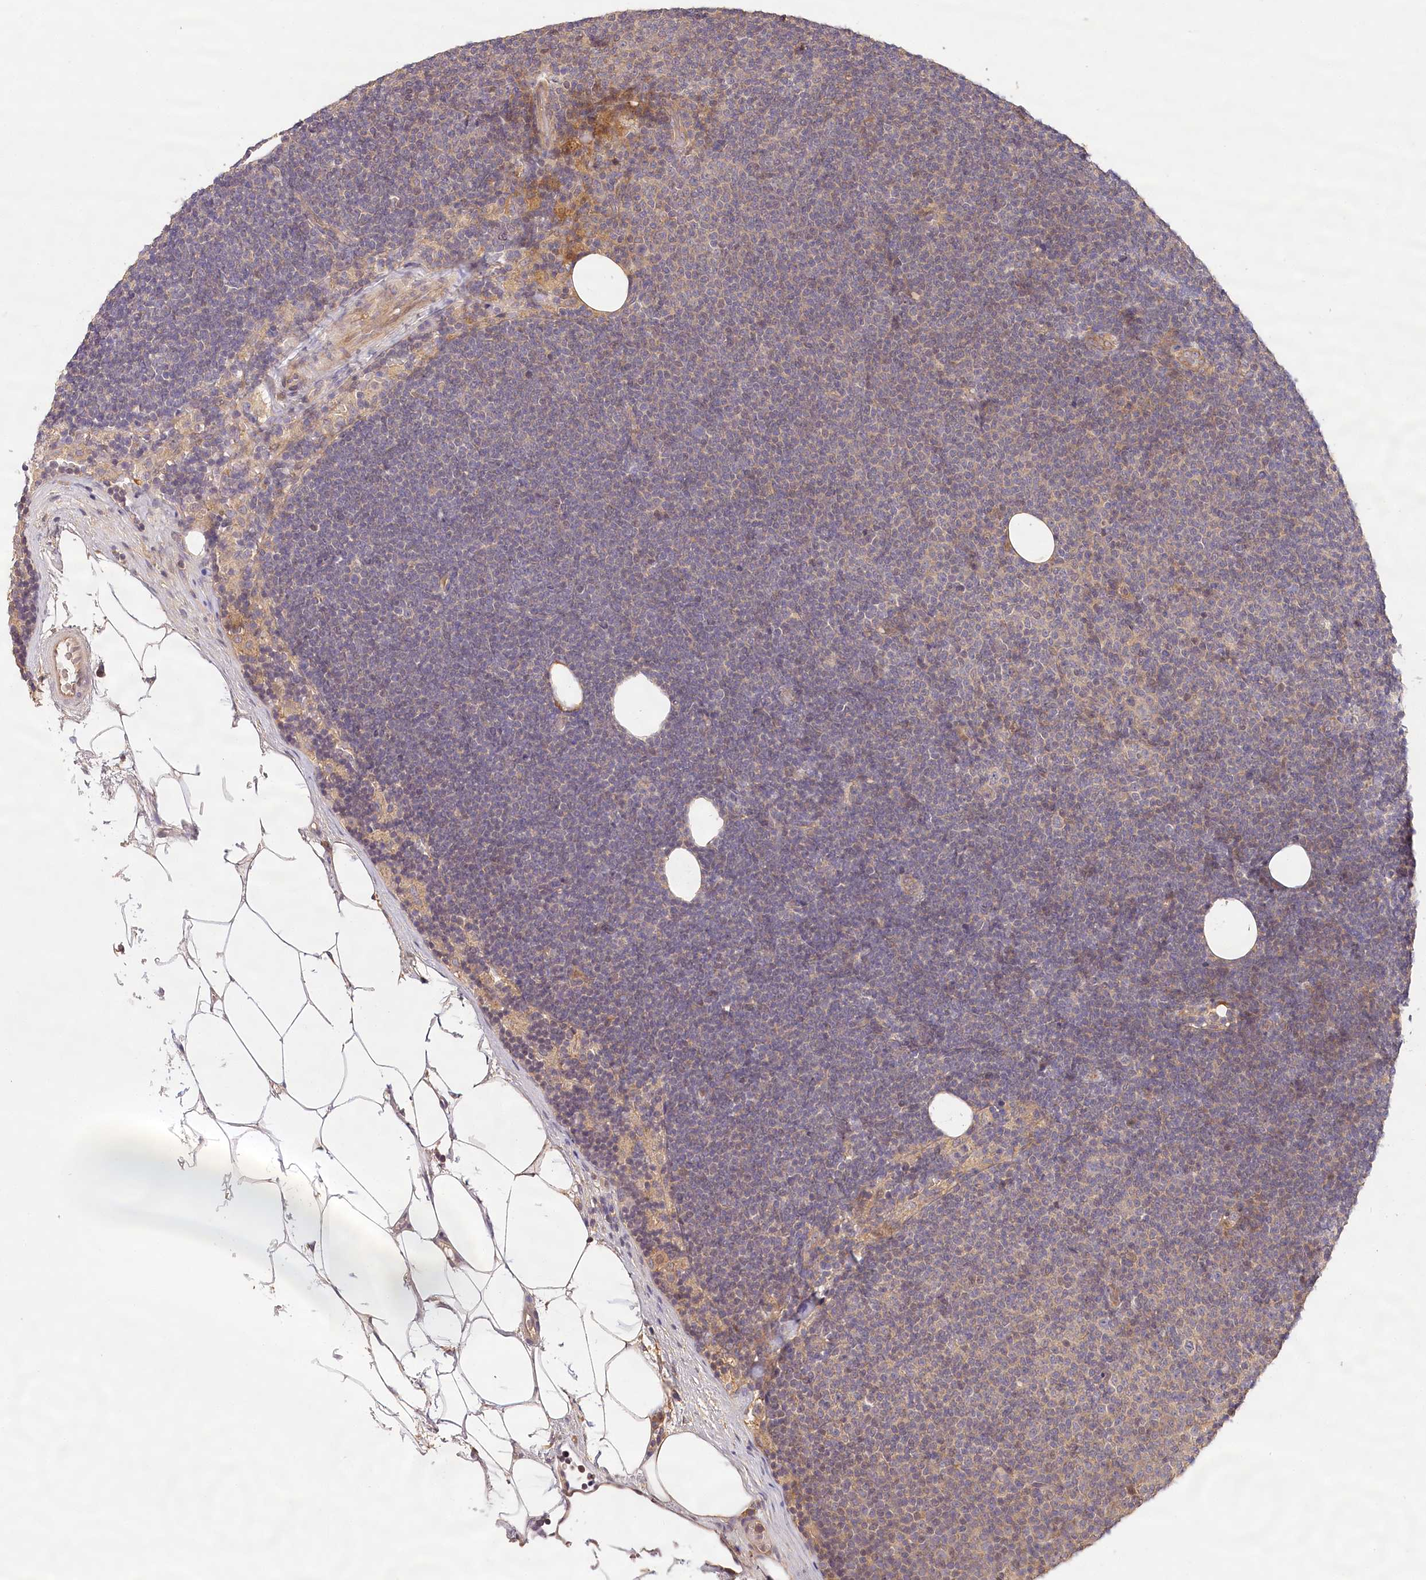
{"staining": {"intensity": "negative", "quantity": "none", "location": "none"}, "tissue": "lymphoma", "cell_type": "Tumor cells", "image_type": "cancer", "snomed": [{"axis": "morphology", "description": "Malignant lymphoma, non-Hodgkin's type, Low grade"}, {"axis": "topography", "description": "Lymph node"}], "caption": "Immunohistochemistry (IHC) micrograph of human low-grade malignant lymphoma, non-Hodgkin's type stained for a protein (brown), which shows no positivity in tumor cells.", "gene": "LSS", "patient": {"sex": "female", "age": 53}}